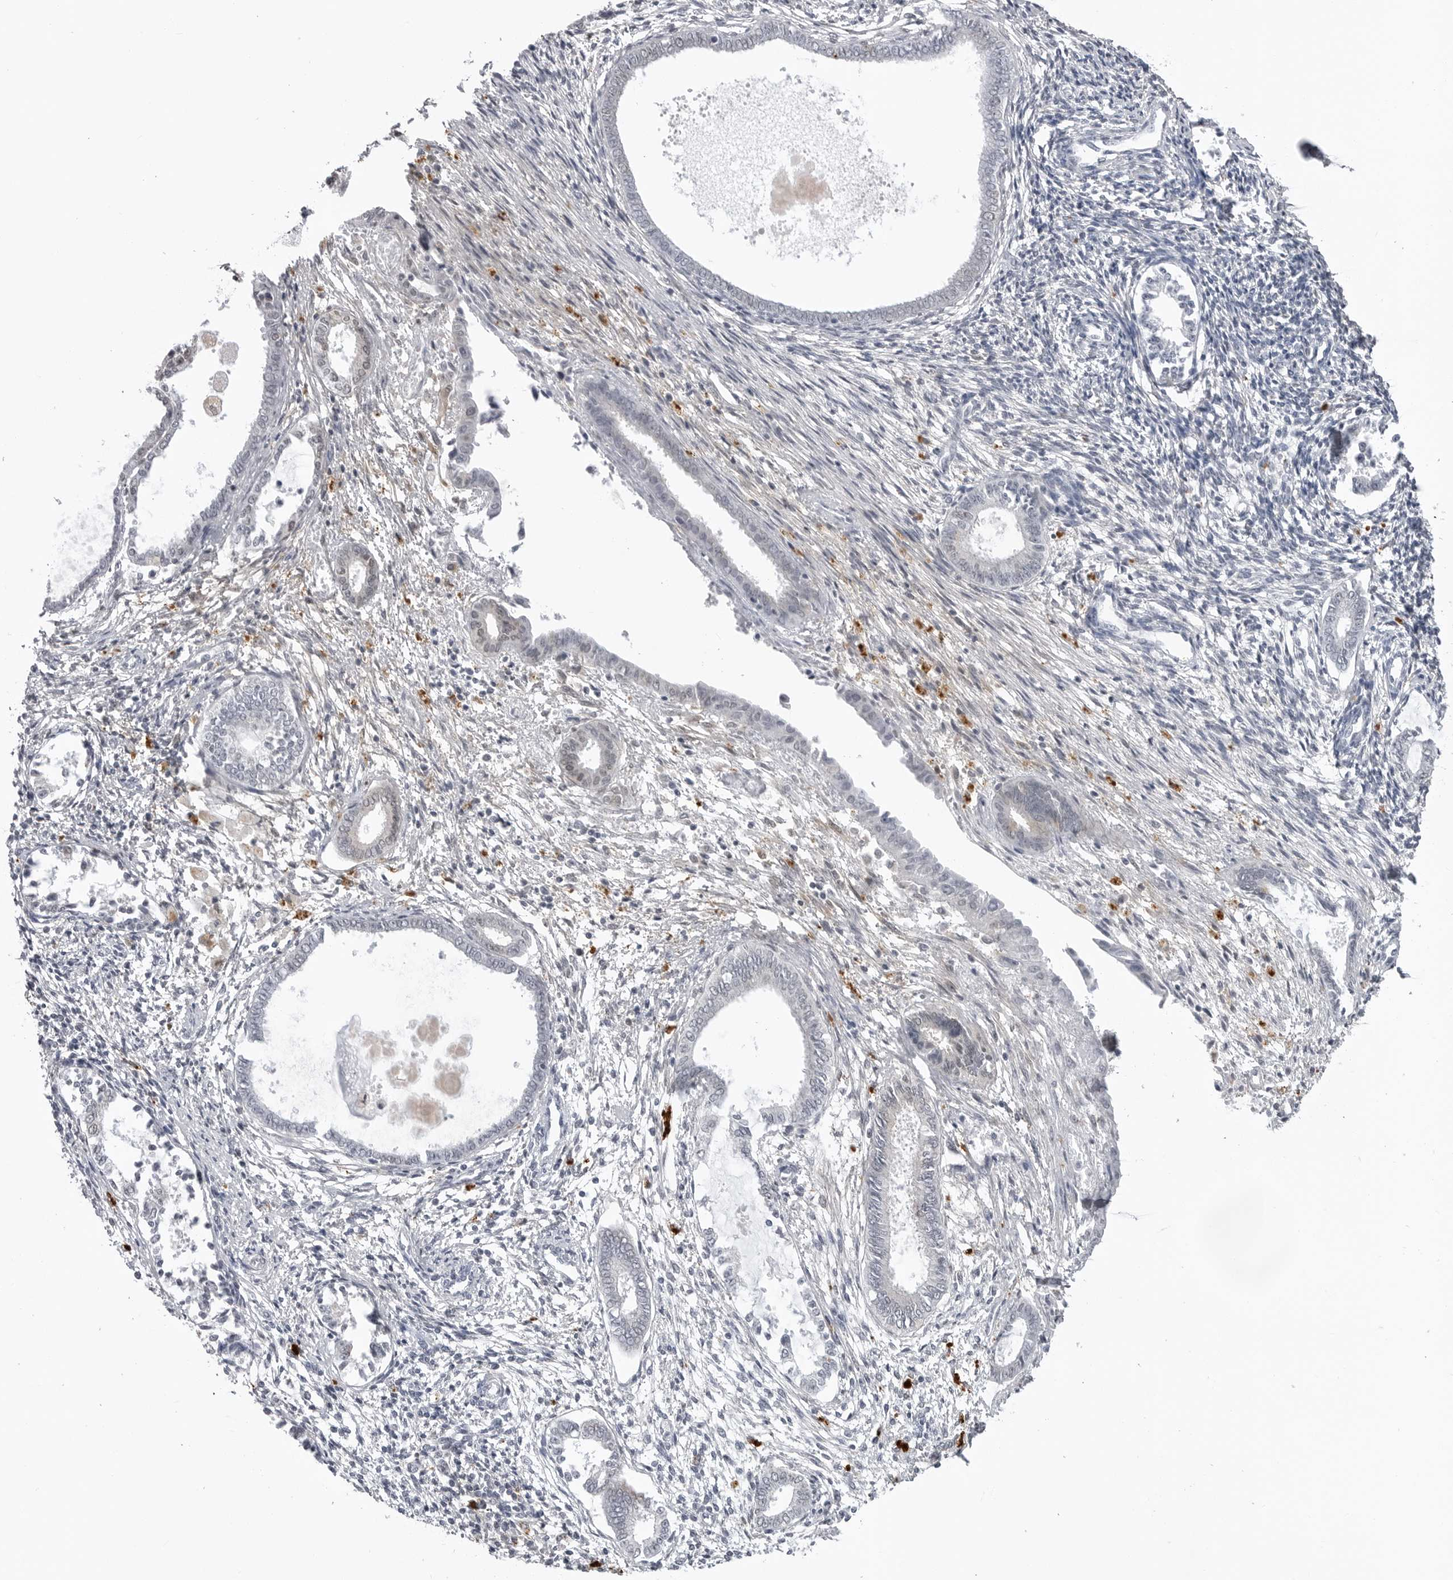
{"staining": {"intensity": "negative", "quantity": "none", "location": "none"}, "tissue": "endometrium", "cell_type": "Cells in endometrial stroma", "image_type": "normal", "snomed": [{"axis": "morphology", "description": "Normal tissue, NOS"}, {"axis": "topography", "description": "Endometrium"}], "caption": "The IHC image has no significant staining in cells in endometrial stroma of endometrium.", "gene": "RRM1", "patient": {"sex": "female", "age": 56}}